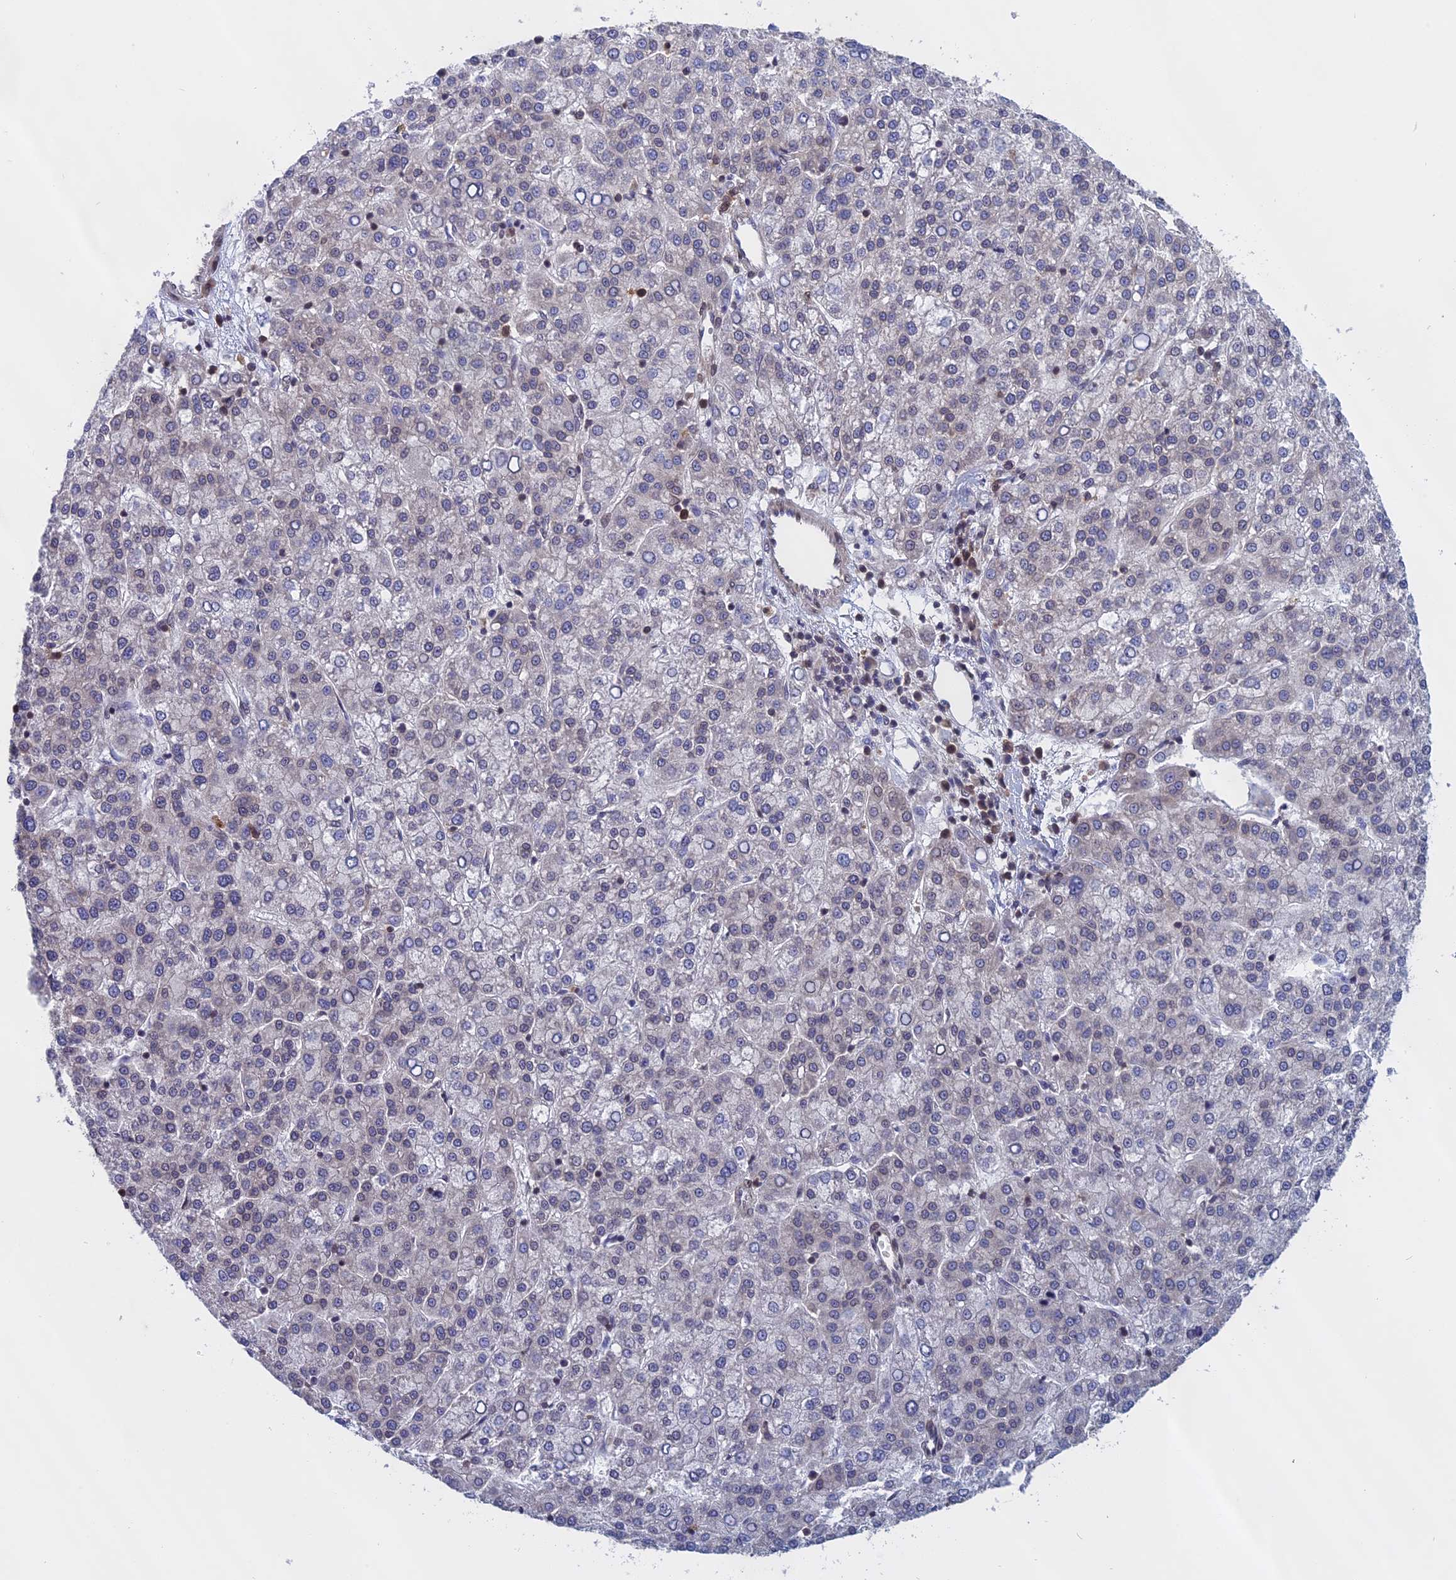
{"staining": {"intensity": "negative", "quantity": "none", "location": "none"}, "tissue": "liver cancer", "cell_type": "Tumor cells", "image_type": "cancer", "snomed": [{"axis": "morphology", "description": "Carcinoma, Hepatocellular, NOS"}, {"axis": "topography", "description": "Liver"}], "caption": "Protein analysis of liver cancer exhibits no significant positivity in tumor cells. (Stains: DAB immunohistochemistry (IHC) with hematoxylin counter stain, Microscopy: brightfield microscopy at high magnification).", "gene": "NAA10", "patient": {"sex": "female", "age": 58}}